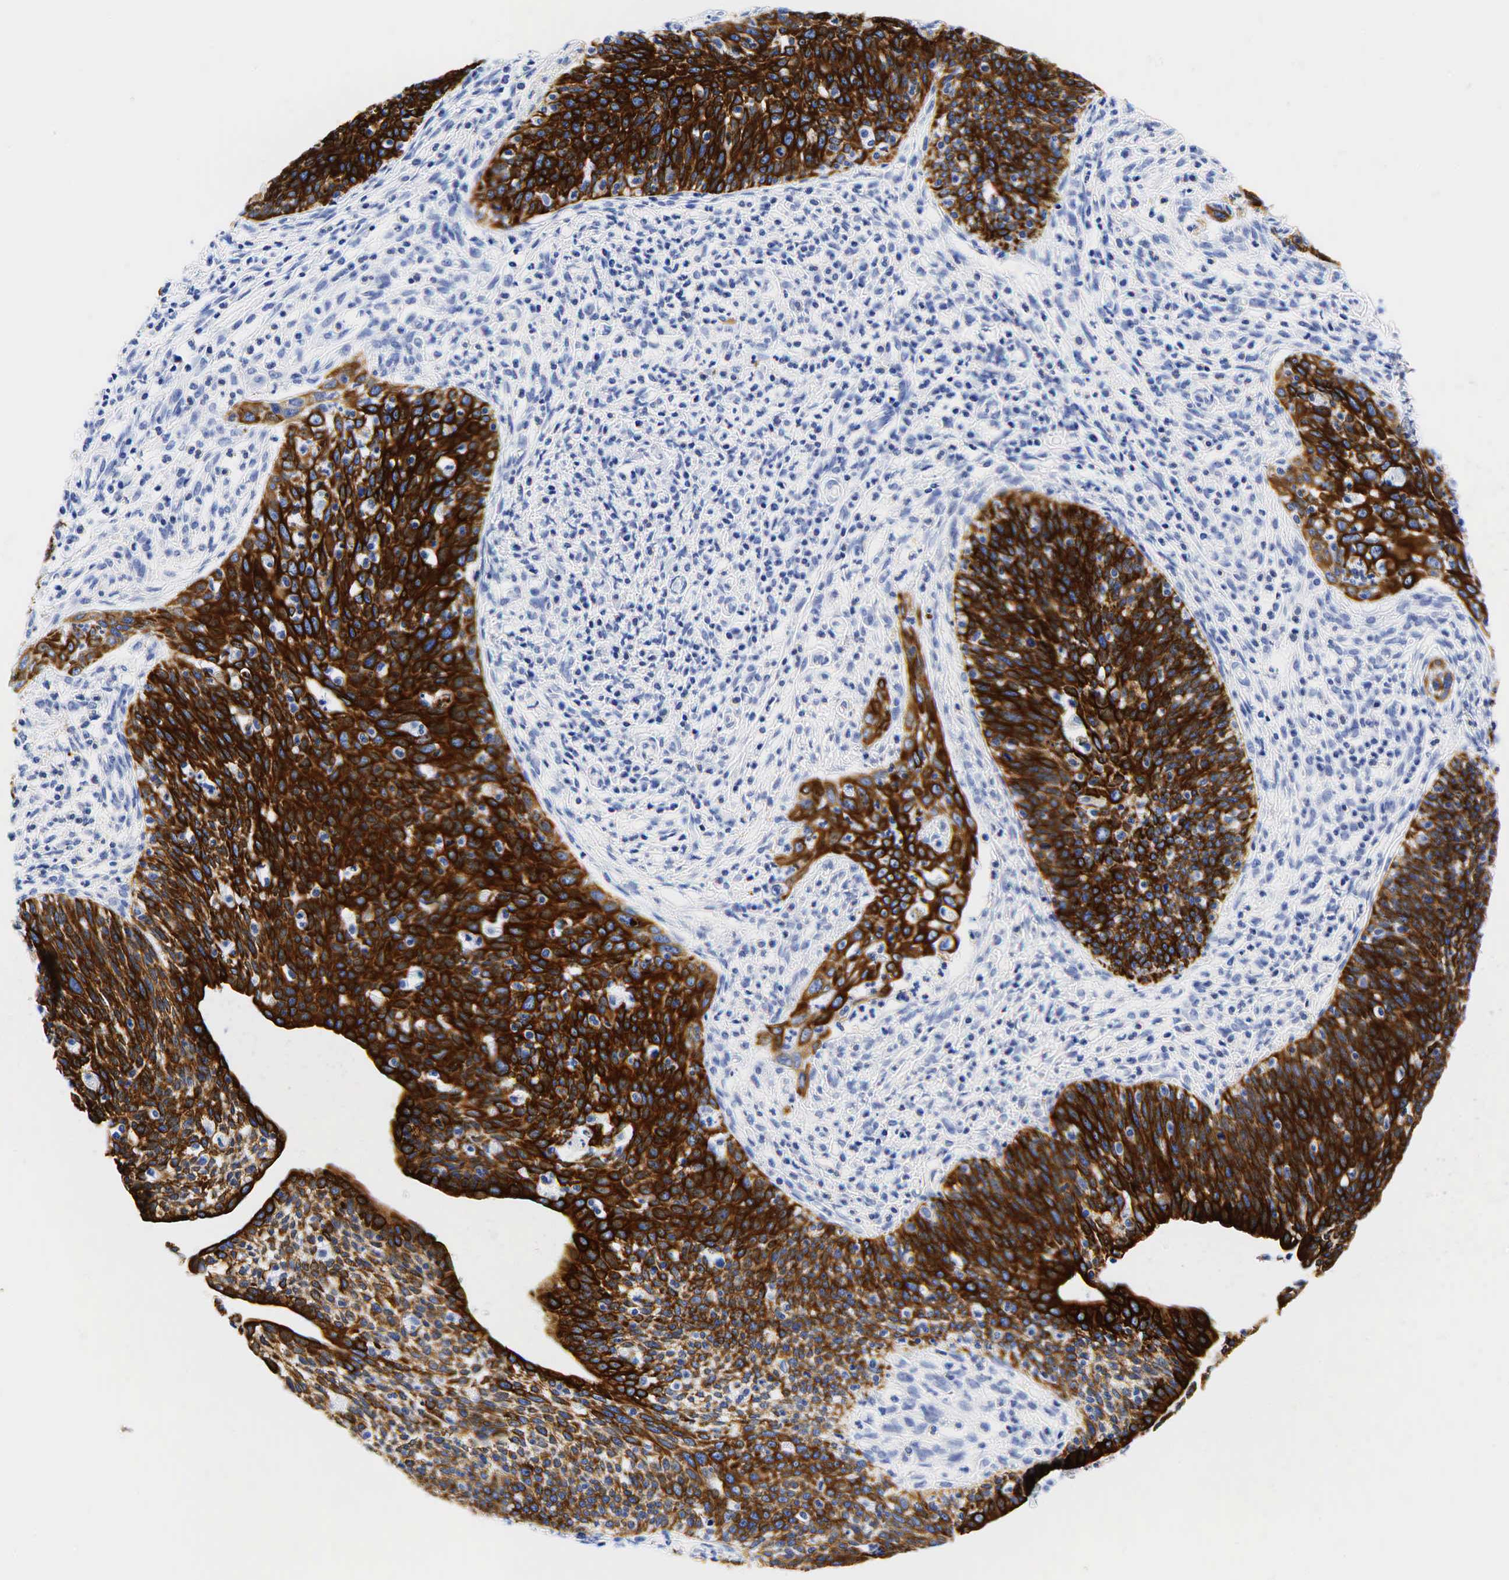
{"staining": {"intensity": "strong", "quantity": ">75%", "location": "cytoplasmic/membranous"}, "tissue": "cervical cancer", "cell_type": "Tumor cells", "image_type": "cancer", "snomed": [{"axis": "morphology", "description": "Squamous cell carcinoma, NOS"}, {"axis": "topography", "description": "Cervix"}], "caption": "The image reveals a brown stain indicating the presence of a protein in the cytoplasmic/membranous of tumor cells in cervical cancer. The protein of interest is shown in brown color, while the nuclei are stained blue.", "gene": "KRT19", "patient": {"sex": "female", "age": 41}}